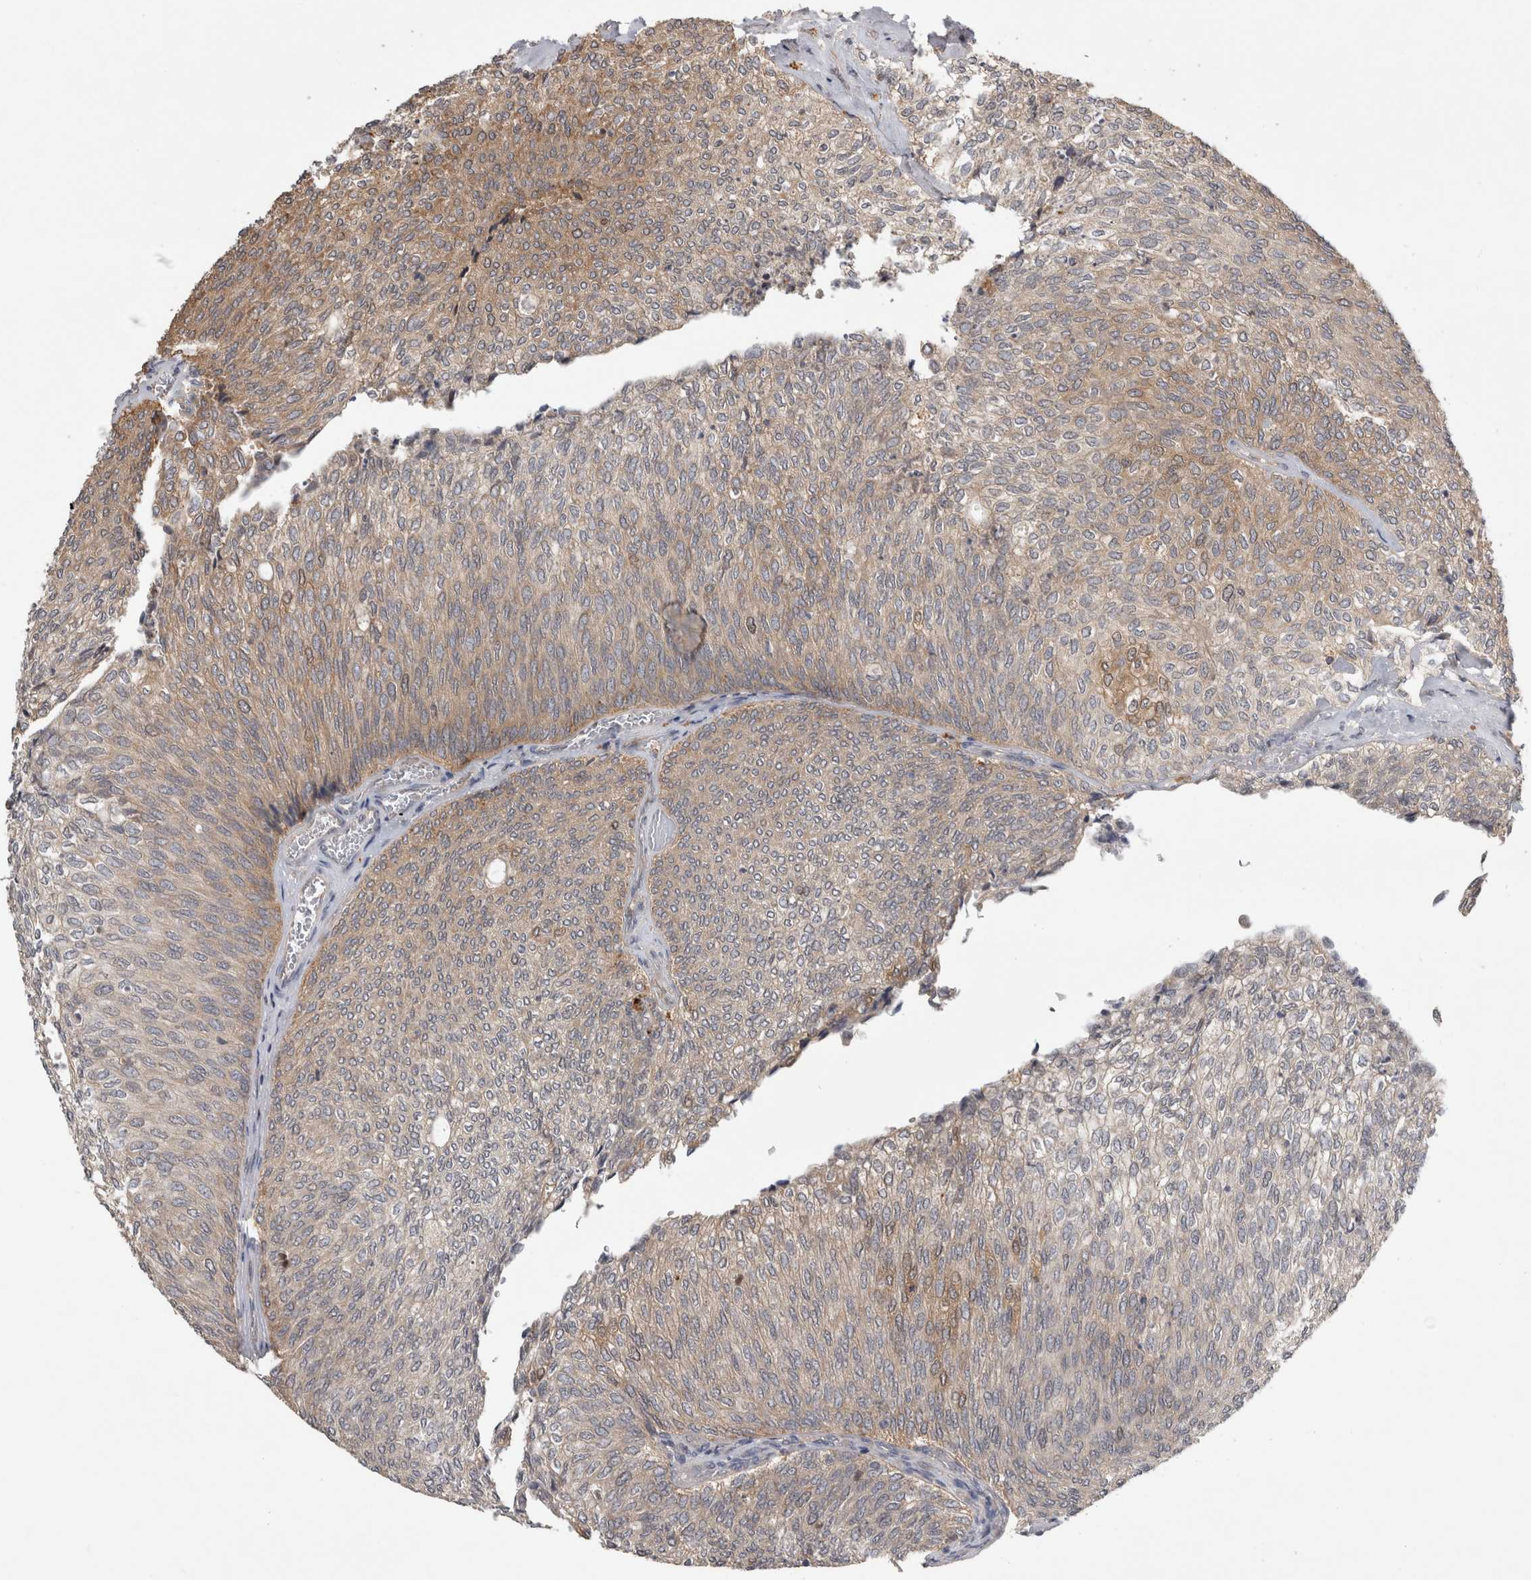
{"staining": {"intensity": "moderate", "quantity": "25%-75%", "location": "cytoplasmic/membranous"}, "tissue": "urothelial cancer", "cell_type": "Tumor cells", "image_type": "cancer", "snomed": [{"axis": "morphology", "description": "Urothelial carcinoma, Low grade"}, {"axis": "topography", "description": "Urinary bladder"}], "caption": "Immunohistochemistry (IHC) (DAB (3,3'-diaminobenzidine)) staining of human low-grade urothelial carcinoma displays moderate cytoplasmic/membranous protein expression in about 25%-75% of tumor cells. (DAB IHC with brightfield microscopy, high magnification).", "gene": "TRMT61B", "patient": {"sex": "female", "age": 79}}